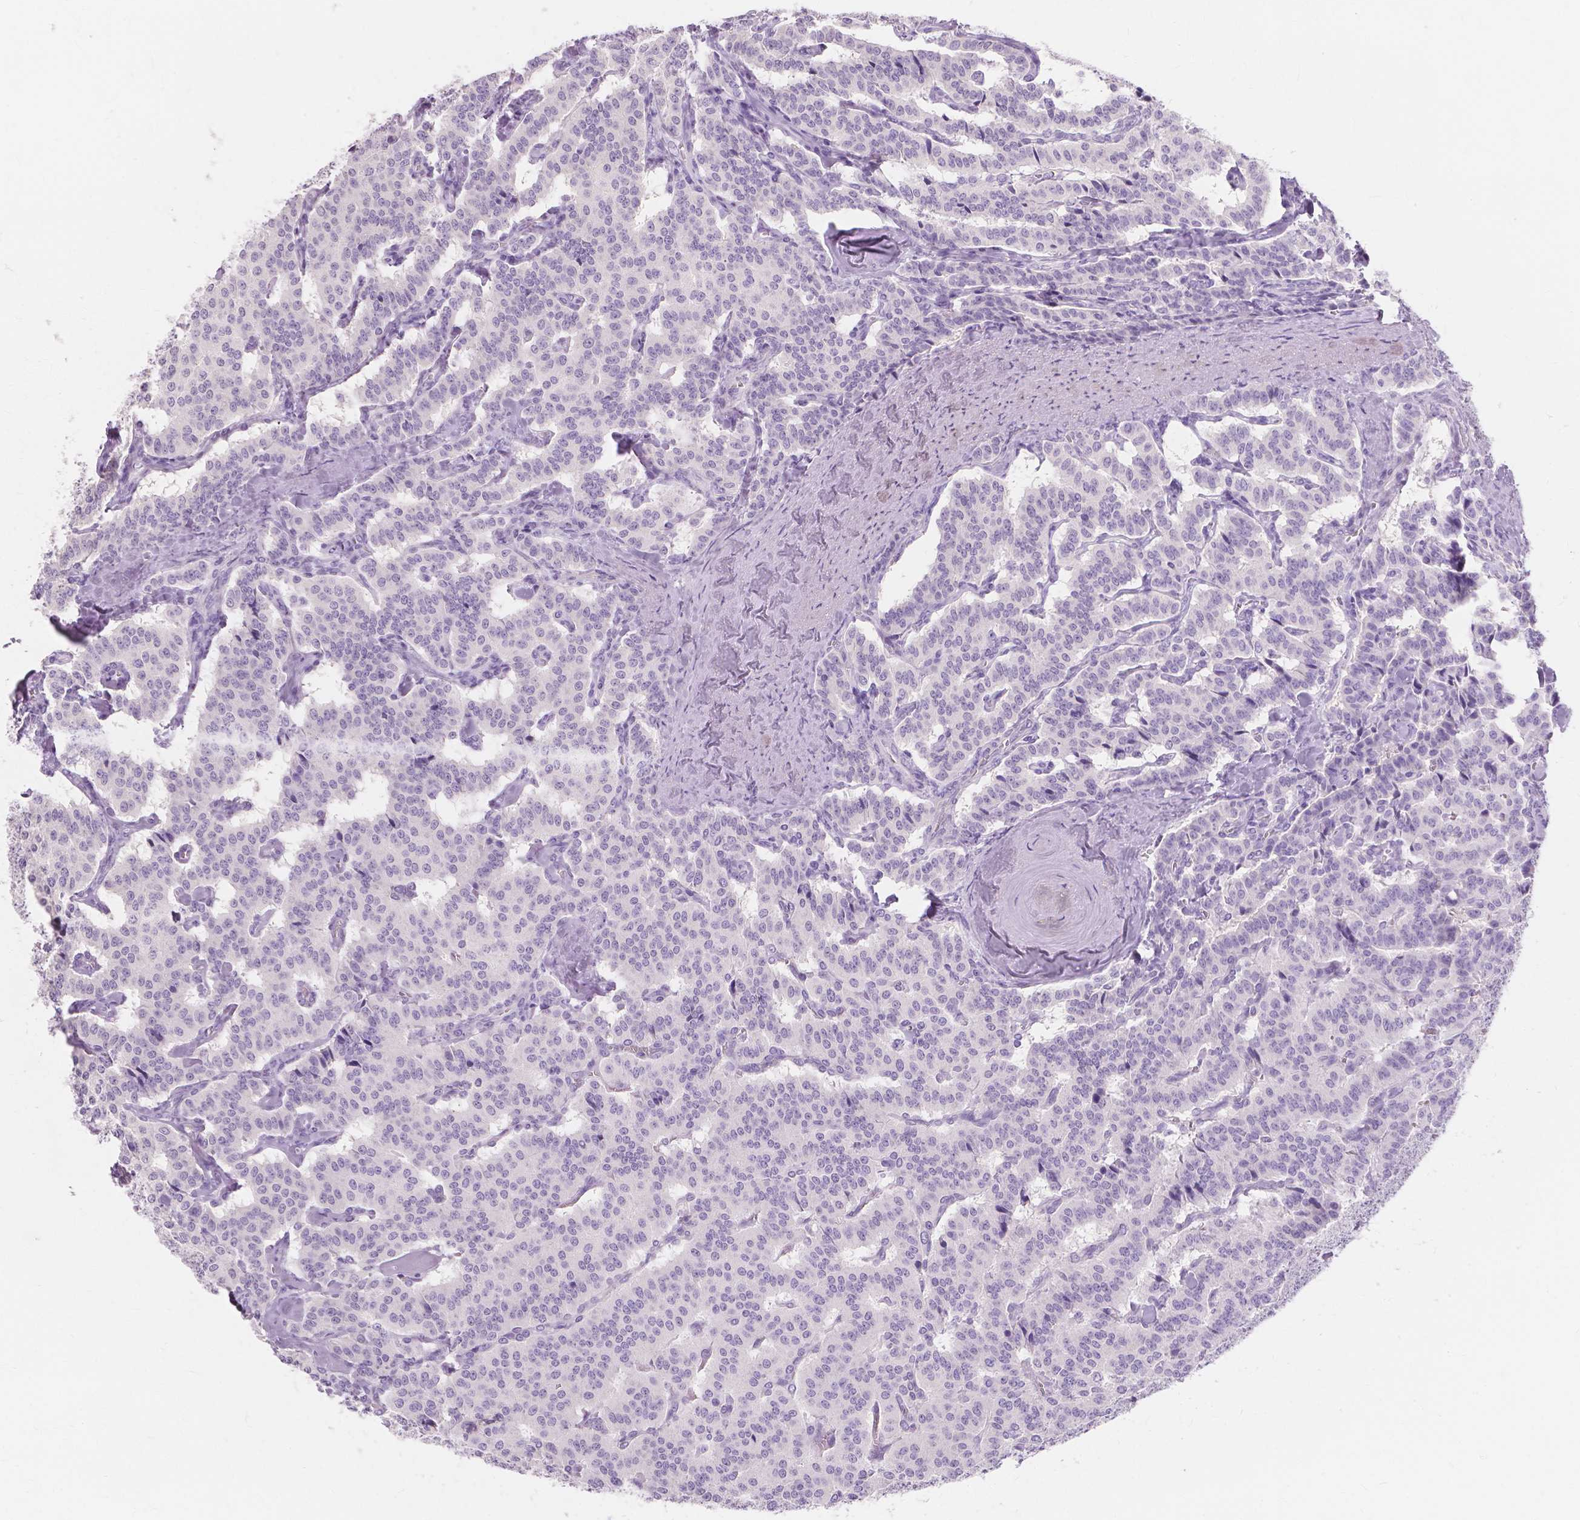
{"staining": {"intensity": "negative", "quantity": "none", "location": "none"}, "tissue": "carcinoid", "cell_type": "Tumor cells", "image_type": "cancer", "snomed": [{"axis": "morphology", "description": "Carcinoid, malignant, NOS"}, {"axis": "topography", "description": "Lung"}], "caption": "Photomicrograph shows no significant protein staining in tumor cells of malignant carcinoid.", "gene": "MUC12", "patient": {"sex": "female", "age": 46}}